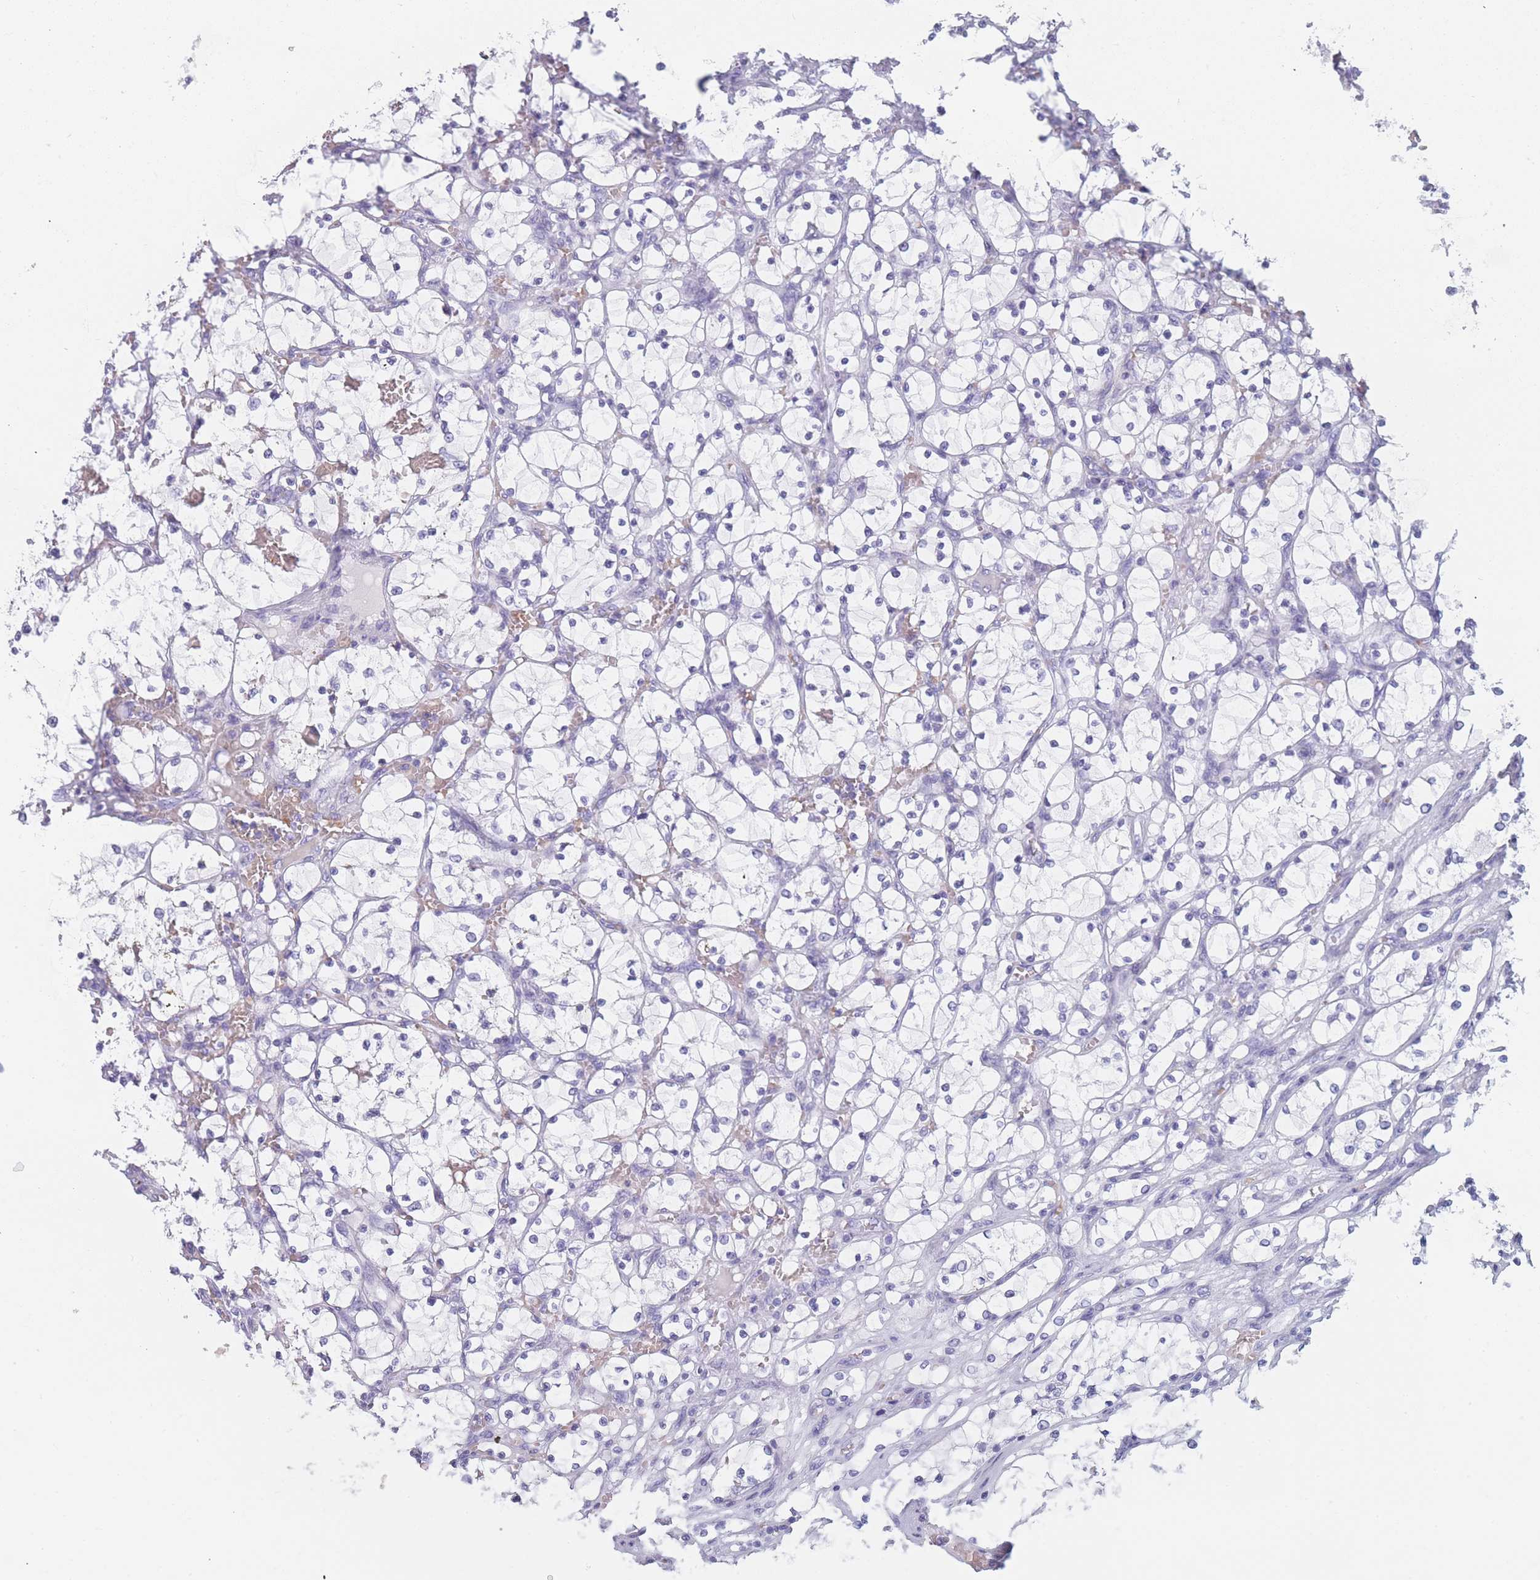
{"staining": {"intensity": "negative", "quantity": "none", "location": "none"}, "tissue": "renal cancer", "cell_type": "Tumor cells", "image_type": "cancer", "snomed": [{"axis": "morphology", "description": "Adenocarcinoma, NOS"}, {"axis": "topography", "description": "Kidney"}], "caption": "This is an immunohistochemistry (IHC) photomicrograph of renal adenocarcinoma. There is no expression in tumor cells.", "gene": "OR5D16", "patient": {"sex": "female", "age": 69}}